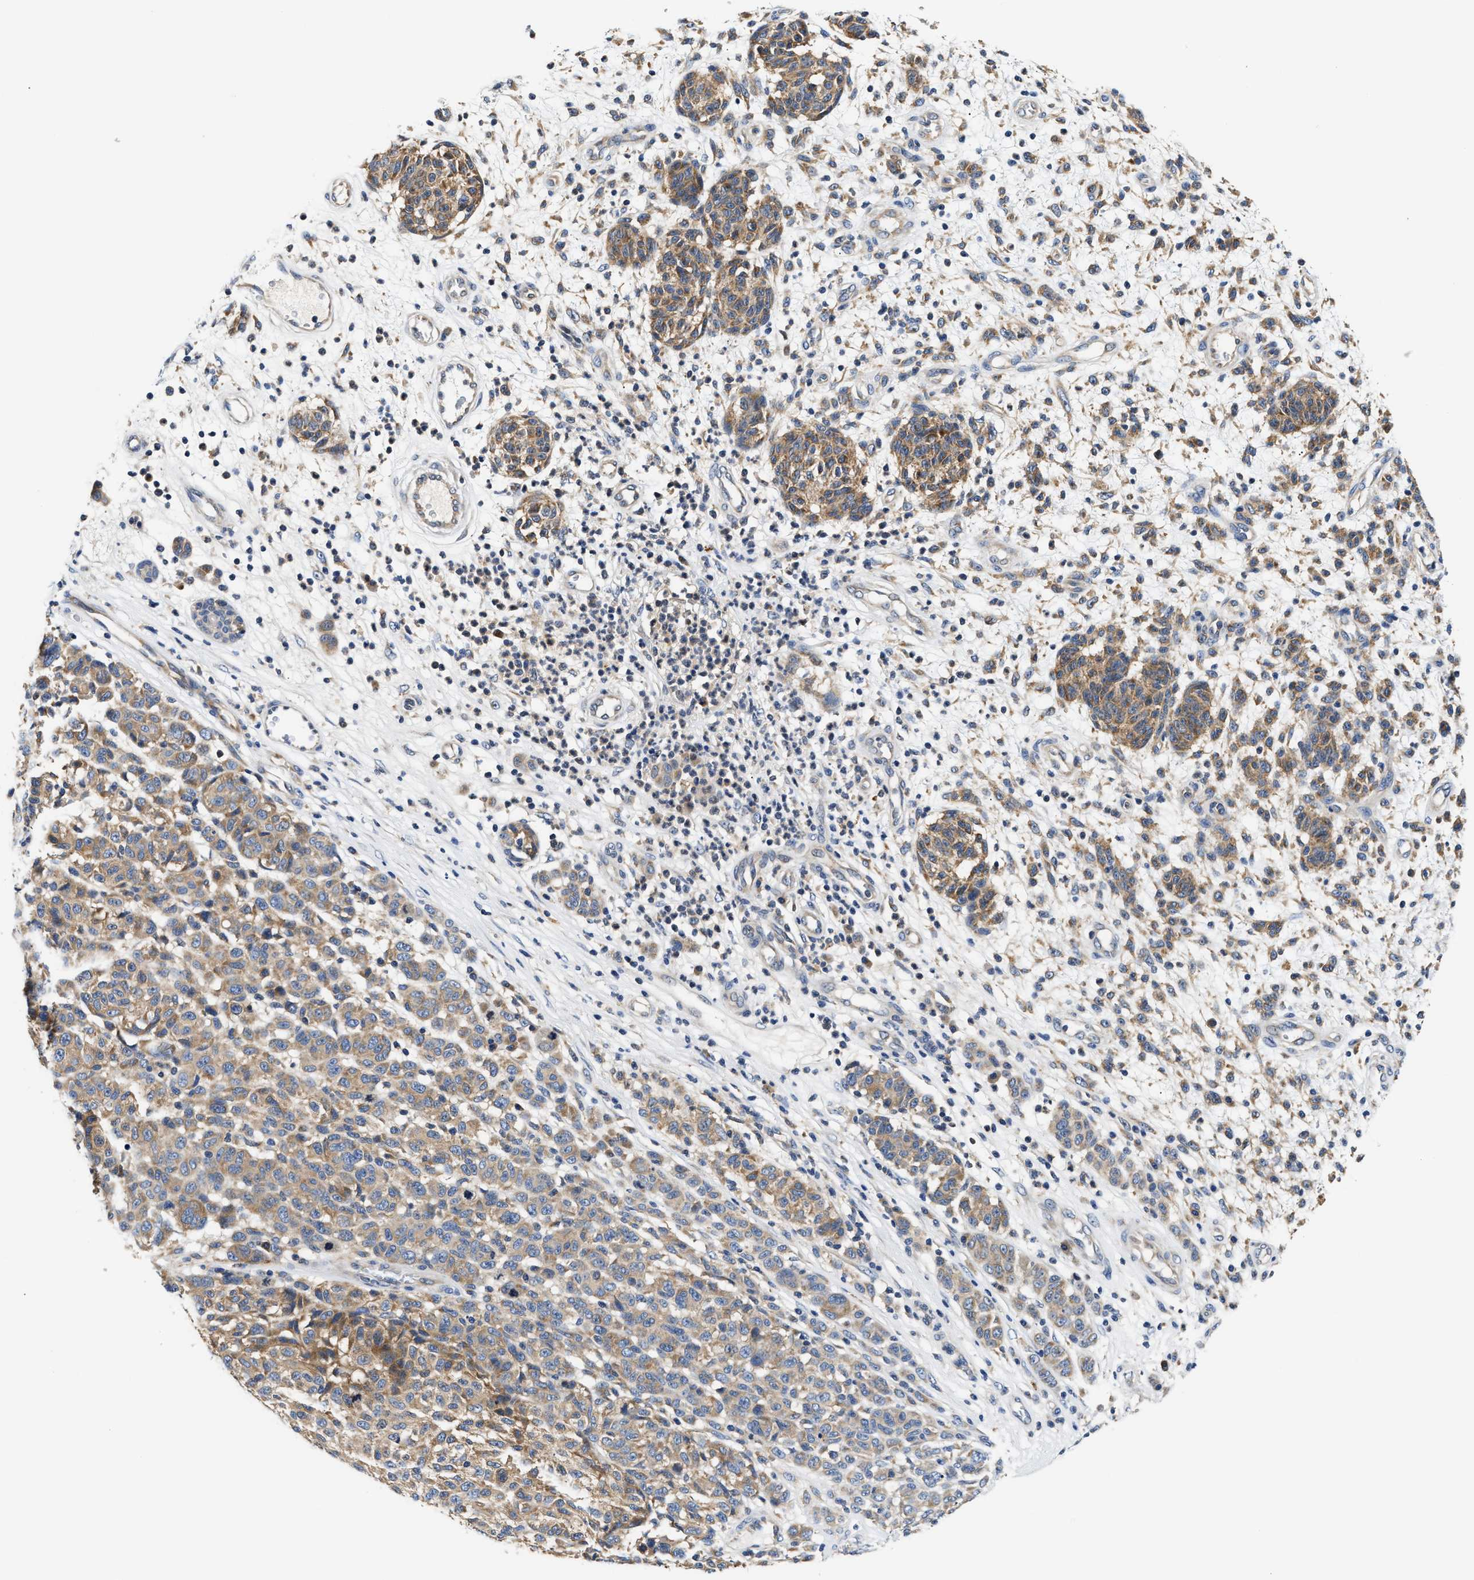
{"staining": {"intensity": "moderate", "quantity": ">75%", "location": "cytoplasmic/membranous"}, "tissue": "melanoma", "cell_type": "Tumor cells", "image_type": "cancer", "snomed": [{"axis": "morphology", "description": "Malignant melanoma, NOS"}, {"axis": "topography", "description": "Skin"}], "caption": "Protein staining of malignant melanoma tissue shows moderate cytoplasmic/membranous staining in approximately >75% of tumor cells.", "gene": "FAM185A", "patient": {"sex": "male", "age": 59}}